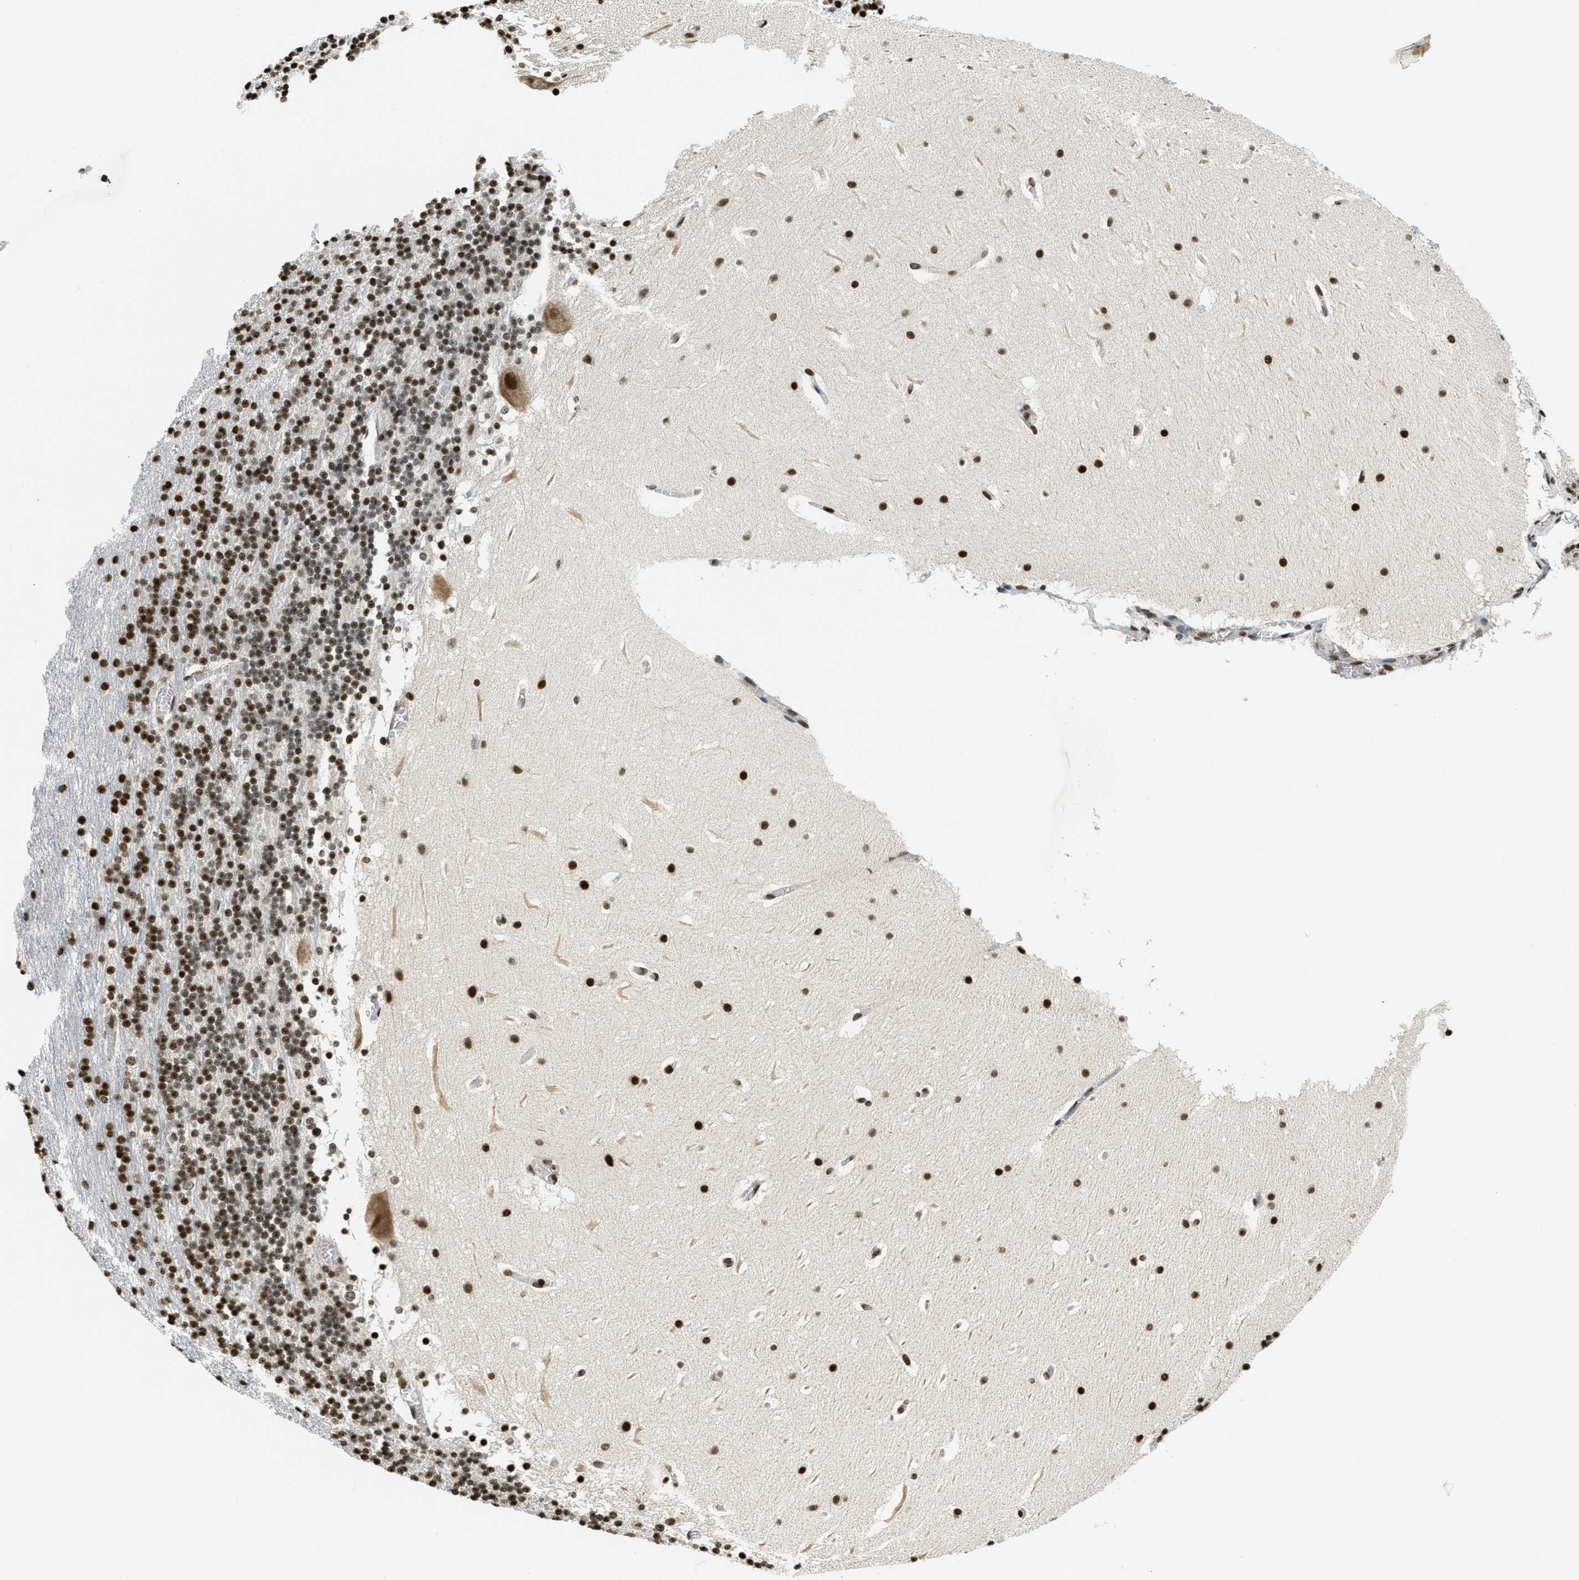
{"staining": {"intensity": "strong", "quantity": ">75%", "location": "nuclear"}, "tissue": "cerebellum", "cell_type": "Cells in granular layer", "image_type": "normal", "snomed": [{"axis": "morphology", "description": "Normal tissue, NOS"}, {"axis": "topography", "description": "Cerebellum"}], "caption": "Brown immunohistochemical staining in unremarkable human cerebellum exhibits strong nuclear expression in approximately >75% of cells in granular layer.", "gene": "LDB2", "patient": {"sex": "male", "age": 45}}